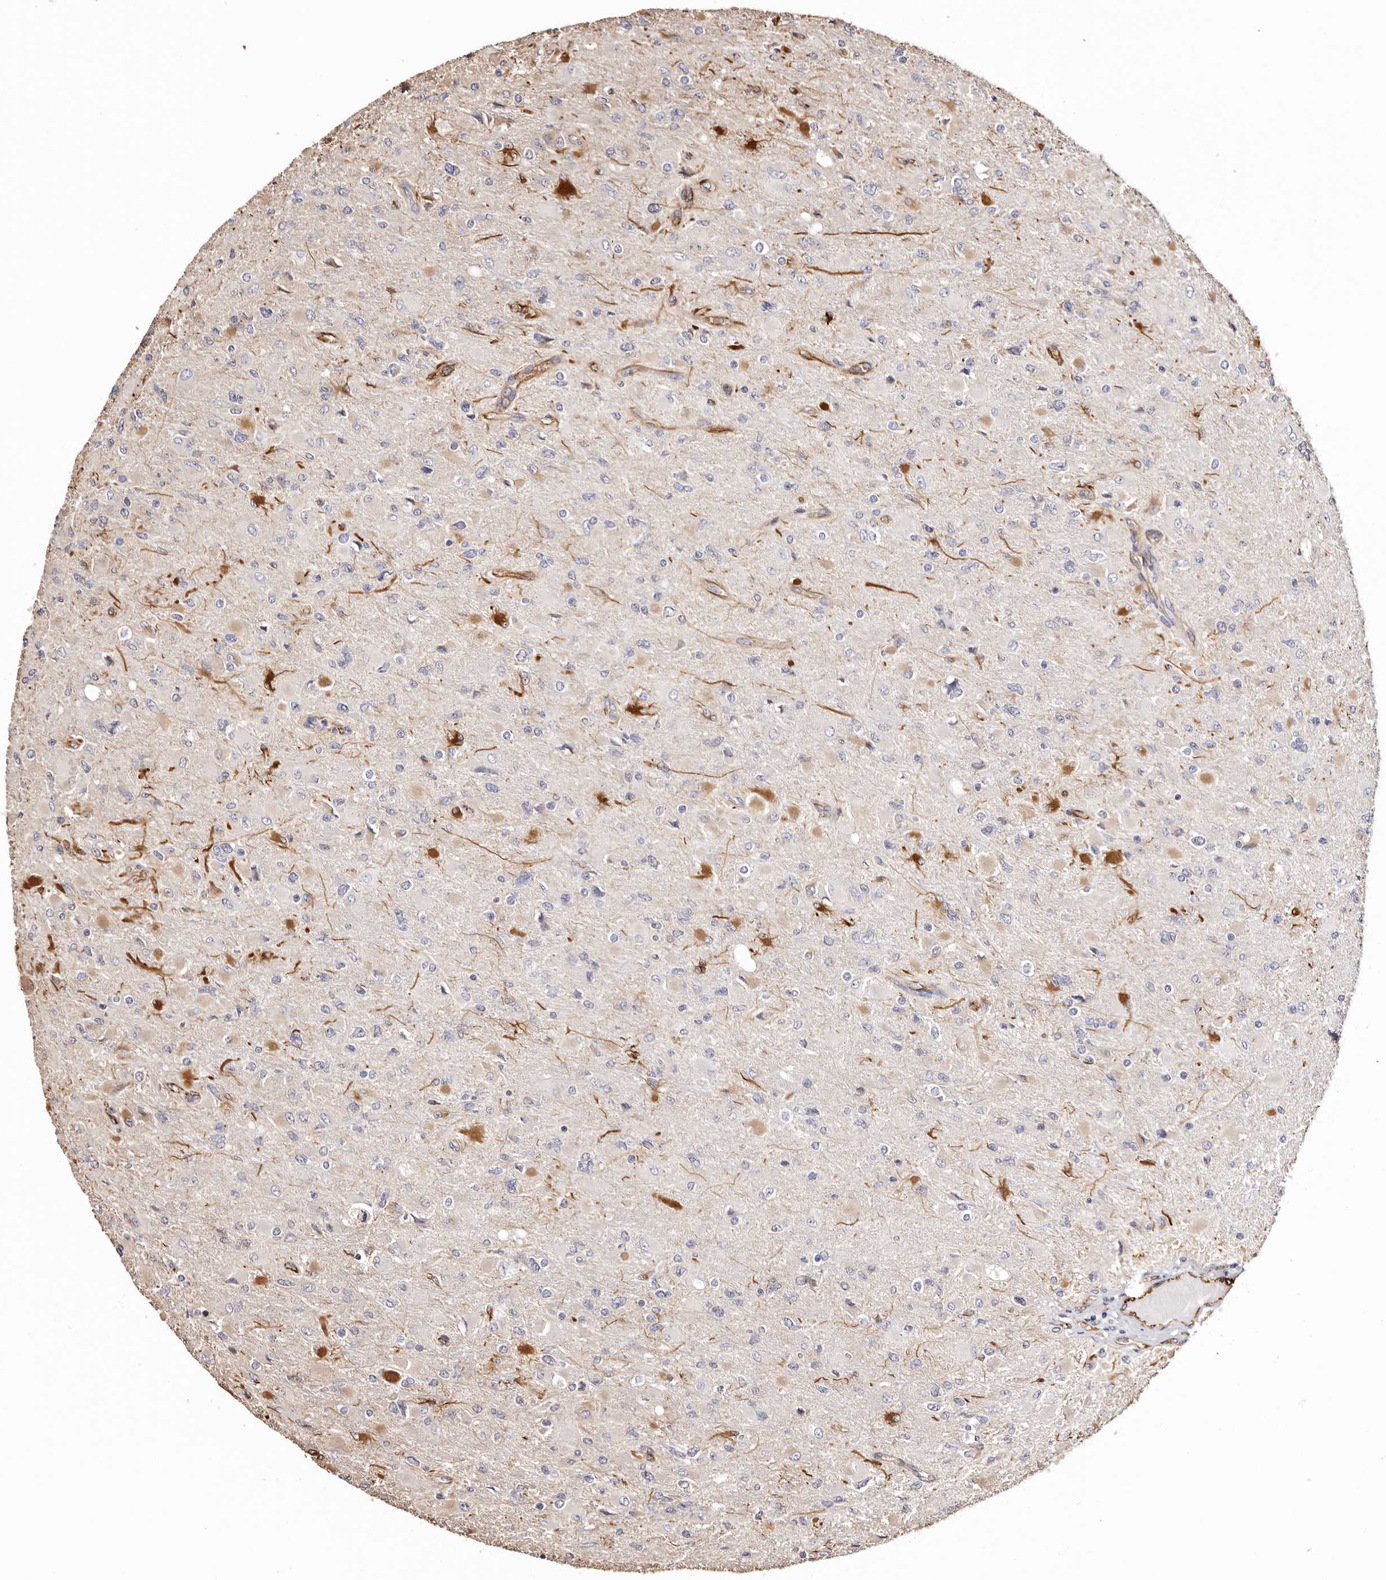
{"staining": {"intensity": "negative", "quantity": "none", "location": "none"}, "tissue": "glioma", "cell_type": "Tumor cells", "image_type": "cancer", "snomed": [{"axis": "morphology", "description": "Glioma, malignant, High grade"}, {"axis": "topography", "description": "Cerebral cortex"}], "caption": "This image is of glioma stained with IHC to label a protein in brown with the nuclei are counter-stained blue. There is no positivity in tumor cells.", "gene": "ZNF557", "patient": {"sex": "female", "age": 36}}